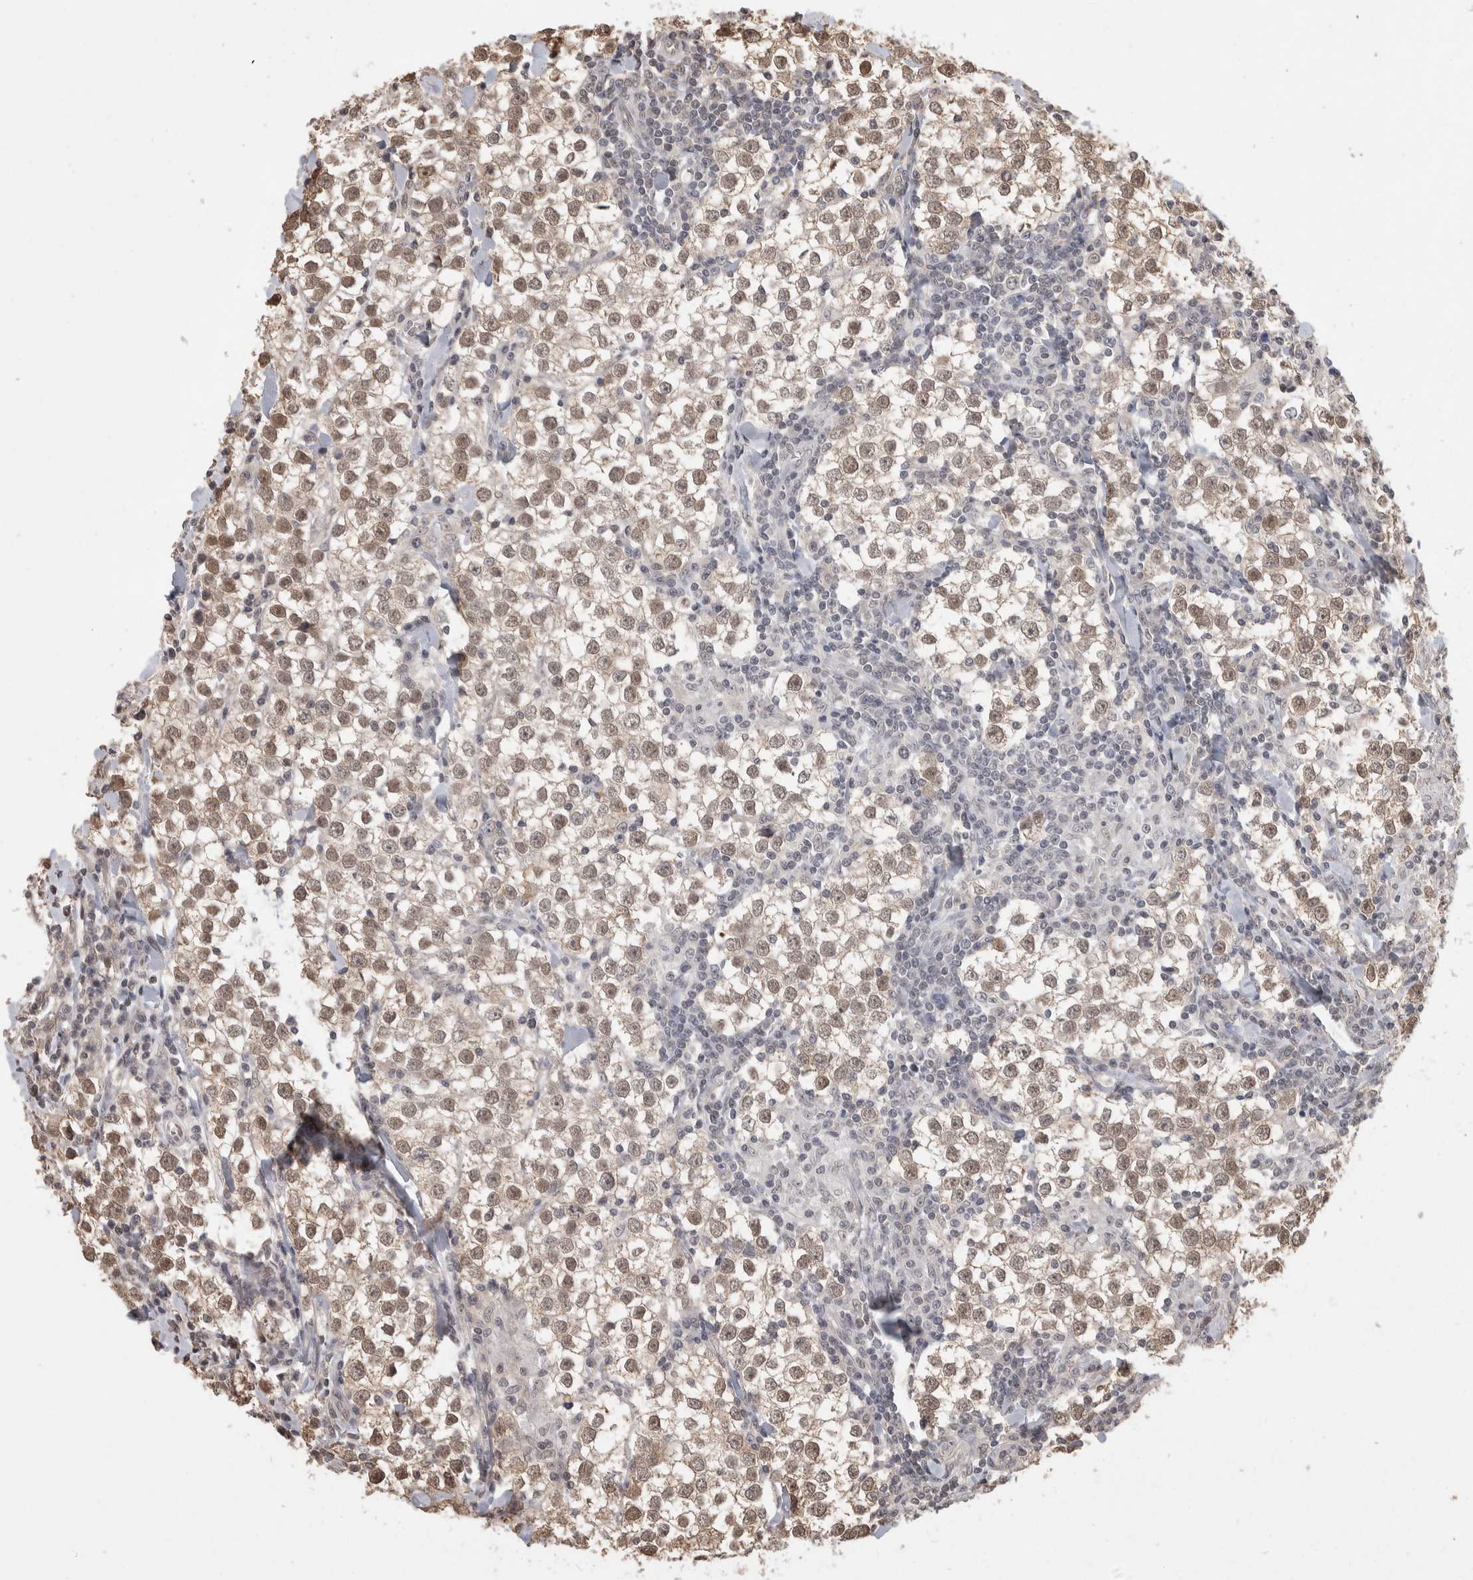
{"staining": {"intensity": "weak", "quantity": ">75%", "location": "nuclear"}, "tissue": "testis cancer", "cell_type": "Tumor cells", "image_type": "cancer", "snomed": [{"axis": "morphology", "description": "Seminoma, NOS"}, {"axis": "morphology", "description": "Carcinoma, Embryonal, NOS"}, {"axis": "topography", "description": "Testis"}], "caption": "Tumor cells exhibit low levels of weak nuclear staining in approximately >75% of cells in testis cancer (seminoma).", "gene": "ZNF592", "patient": {"sex": "male", "age": 36}}